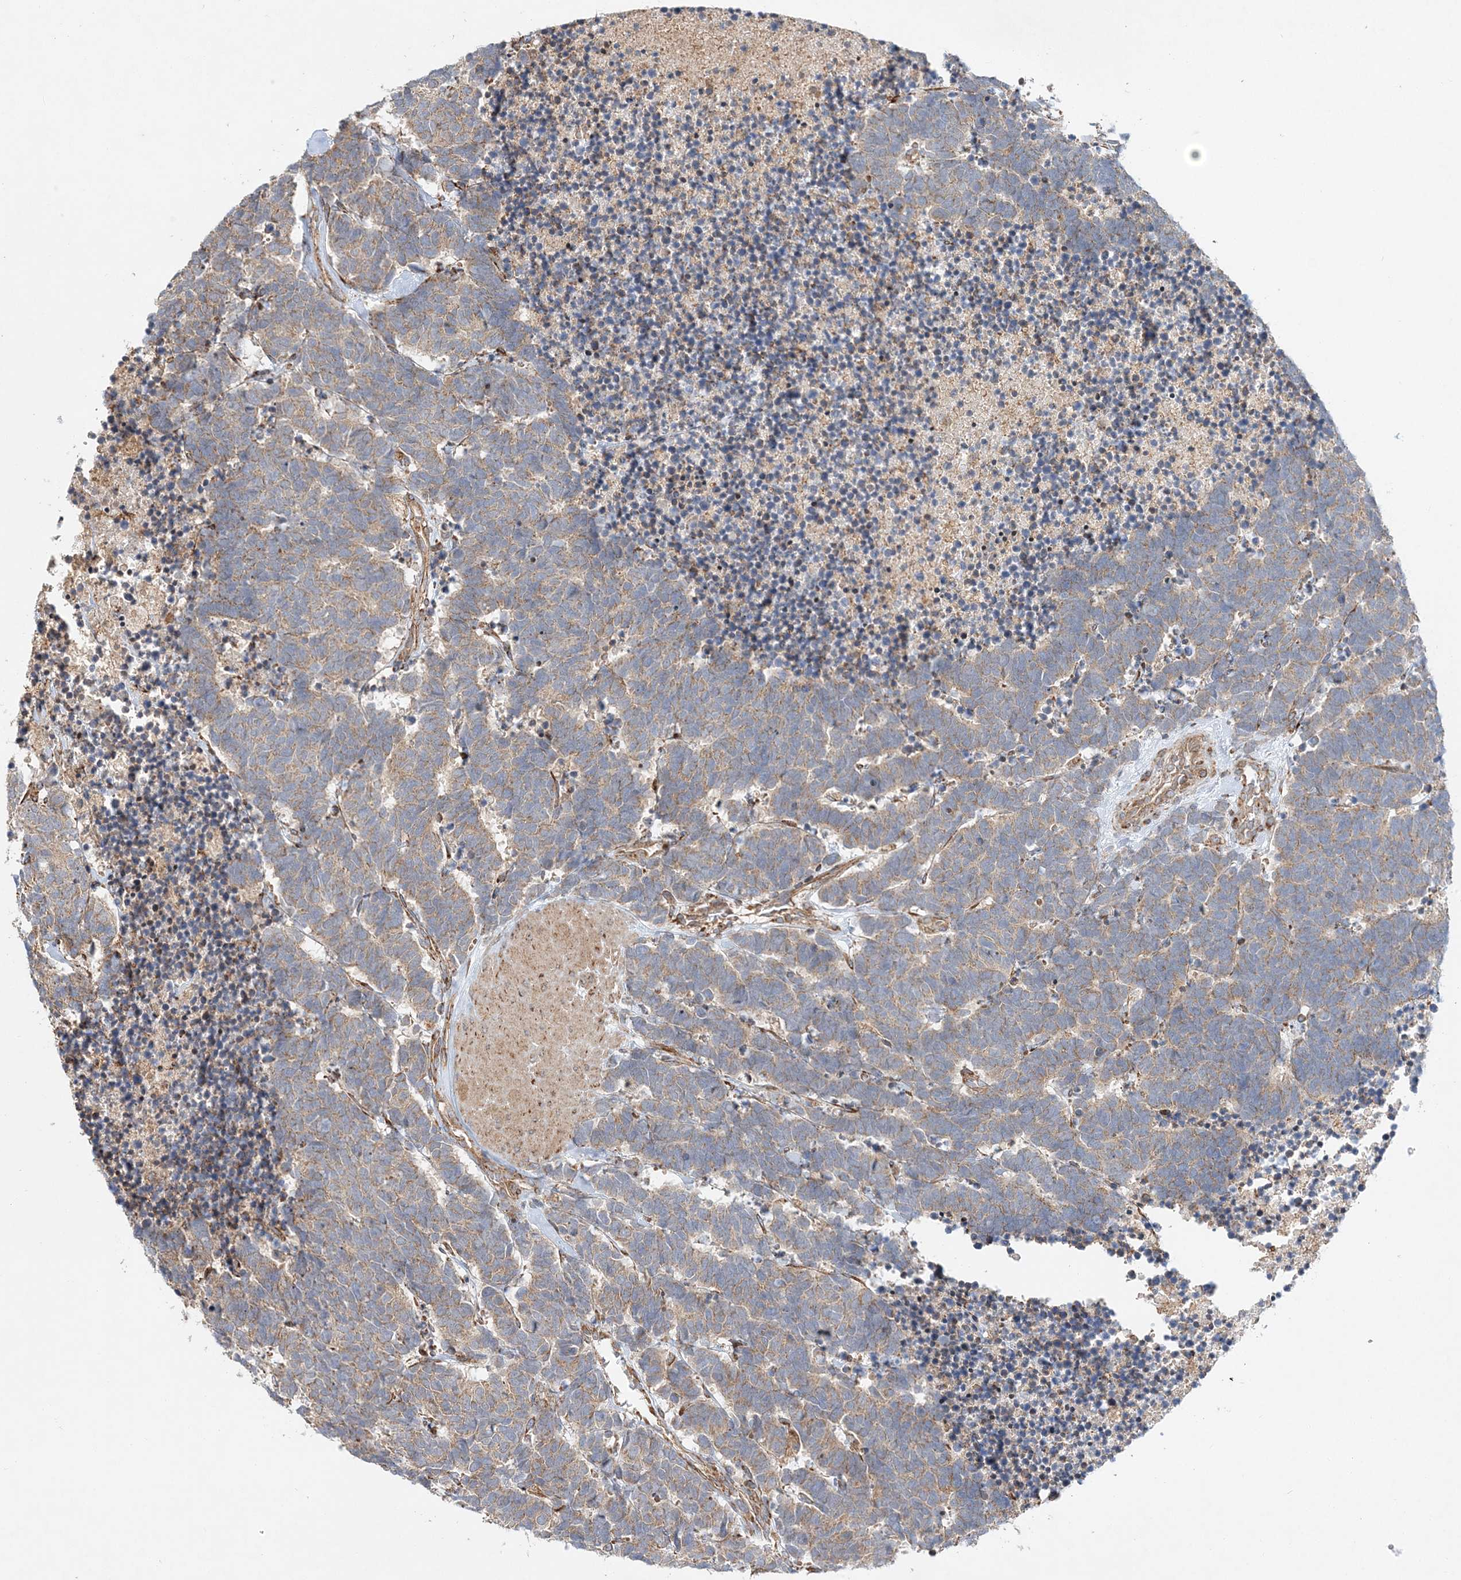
{"staining": {"intensity": "weak", "quantity": ">75%", "location": "cytoplasmic/membranous"}, "tissue": "carcinoid", "cell_type": "Tumor cells", "image_type": "cancer", "snomed": [{"axis": "morphology", "description": "Carcinoma, NOS"}, {"axis": "morphology", "description": "Carcinoid, malignant, NOS"}, {"axis": "topography", "description": "Urinary bladder"}], "caption": "Immunohistochemical staining of carcinoid reveals weak cytoplasmic/membranous protein staining in about >75% of tumor cells. The staining is performed using DAB brown chromogen to label protein expression. The nuclei are counter-stained blue using hematoxylin.", "gene": "ZFYVE16", "patient": {"sex": "male", "age": 57}}